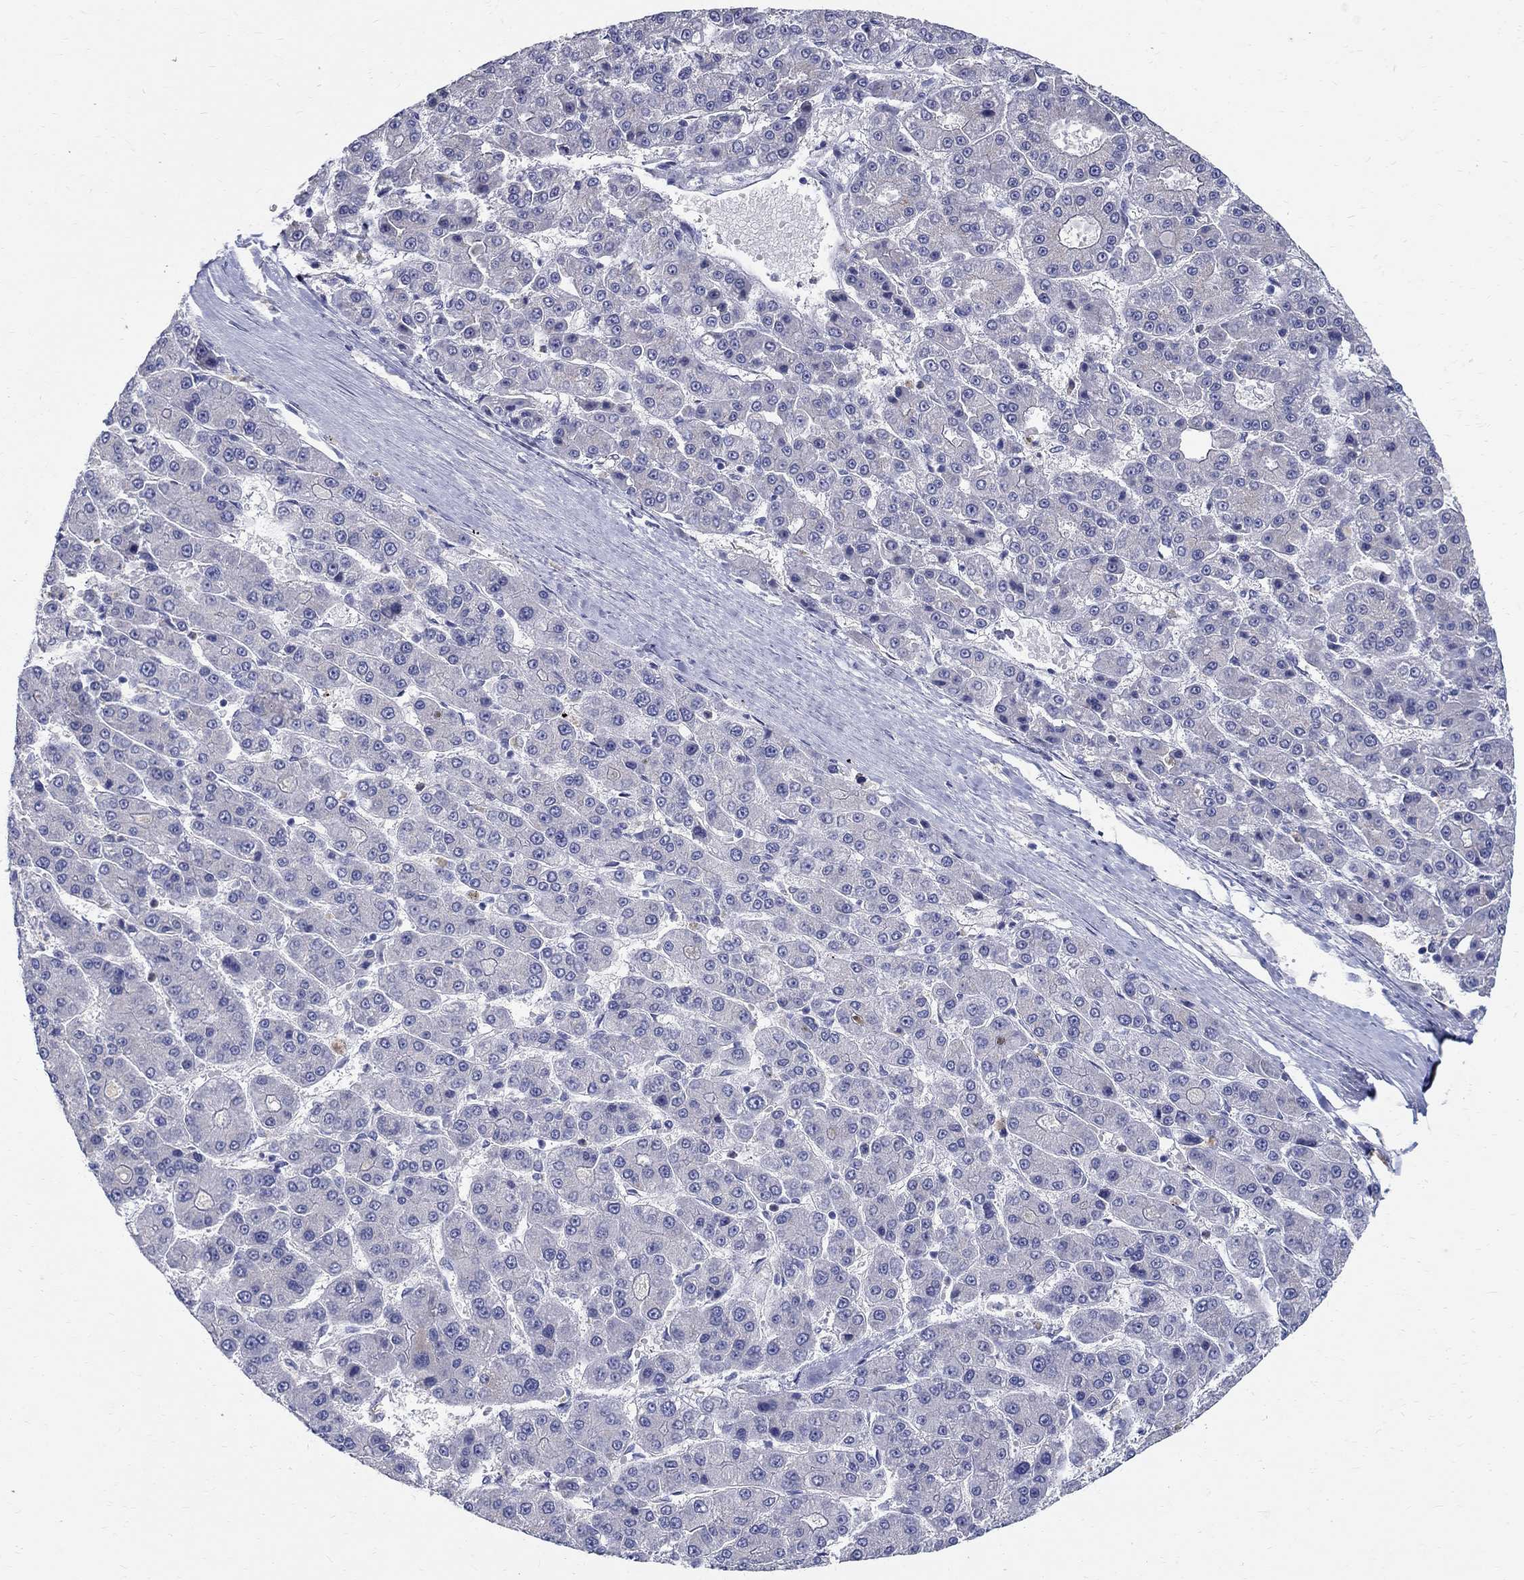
{"staining": {"intensity": "negative", "quantity": "none", "location": "none"}, "tissue": "liver cancer", "cell_type": "Tumor cells", "image_type": "cancer", "snomed": [{"axis": "morphology", "description": "Carcinoma, Hepatocellular, NOS"}, {"axis": "topography", "description": "Liver"}], "caption": "The micrograph displays no staining of tumor cells in liver cancer.", "gene": "SOX2", "patient": {"sex": "male", "age": 70}}